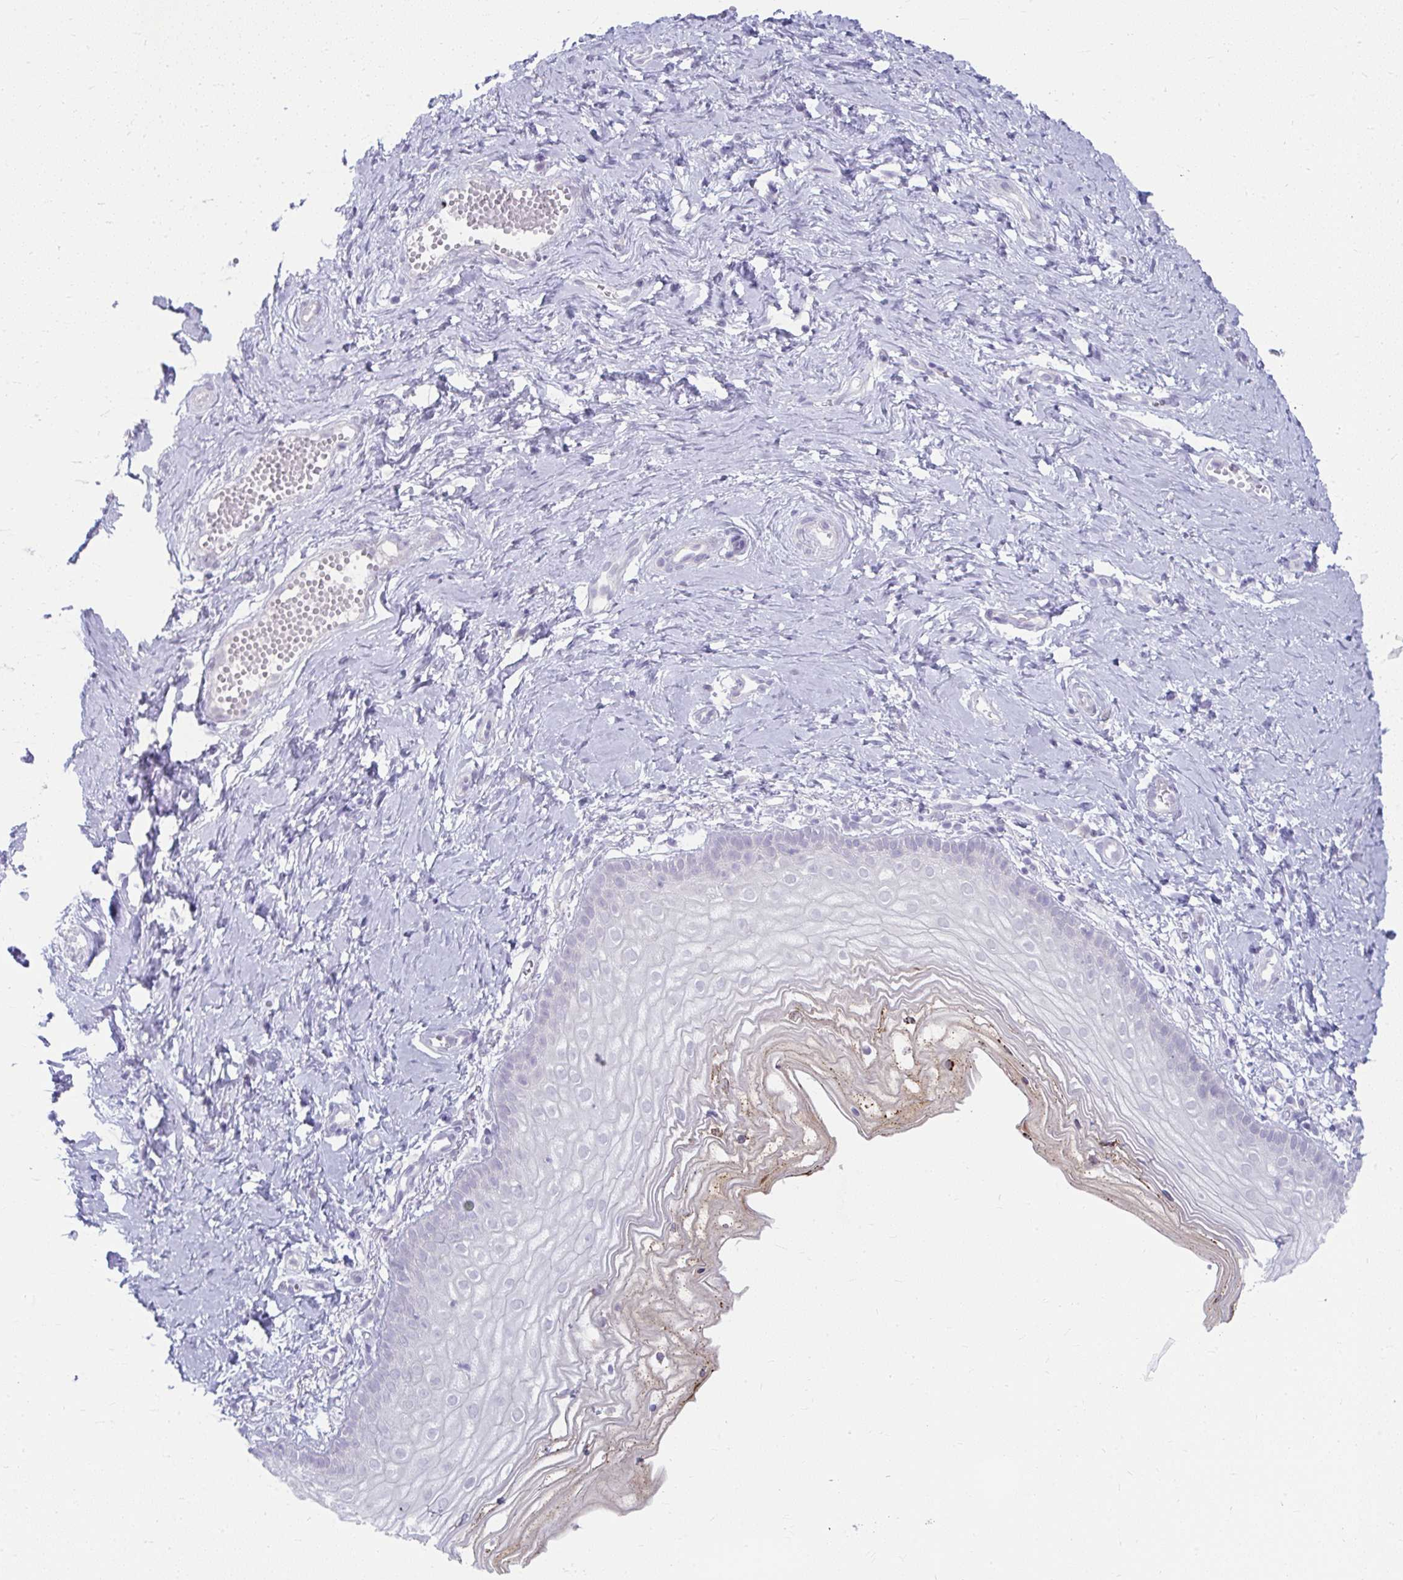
{"staining": {"intensity": "negative", "quantity": "none", "location": "none"}, "tissue": "vagina", "cell_type": "Squamous epithelial cells", "image_type": "normal", "snomed": [{"axis": "morphology", "description": "Normal tissue, NOS"}, {"axis": "topography", "description": "Vagina"}], "caption": "Immunohistochemical staining of benign human vagina demonstrates no significant expression in squamous epithelial cells.", "gene": "UGT3A2", "patient": {"sex": "female", "age": 38}}